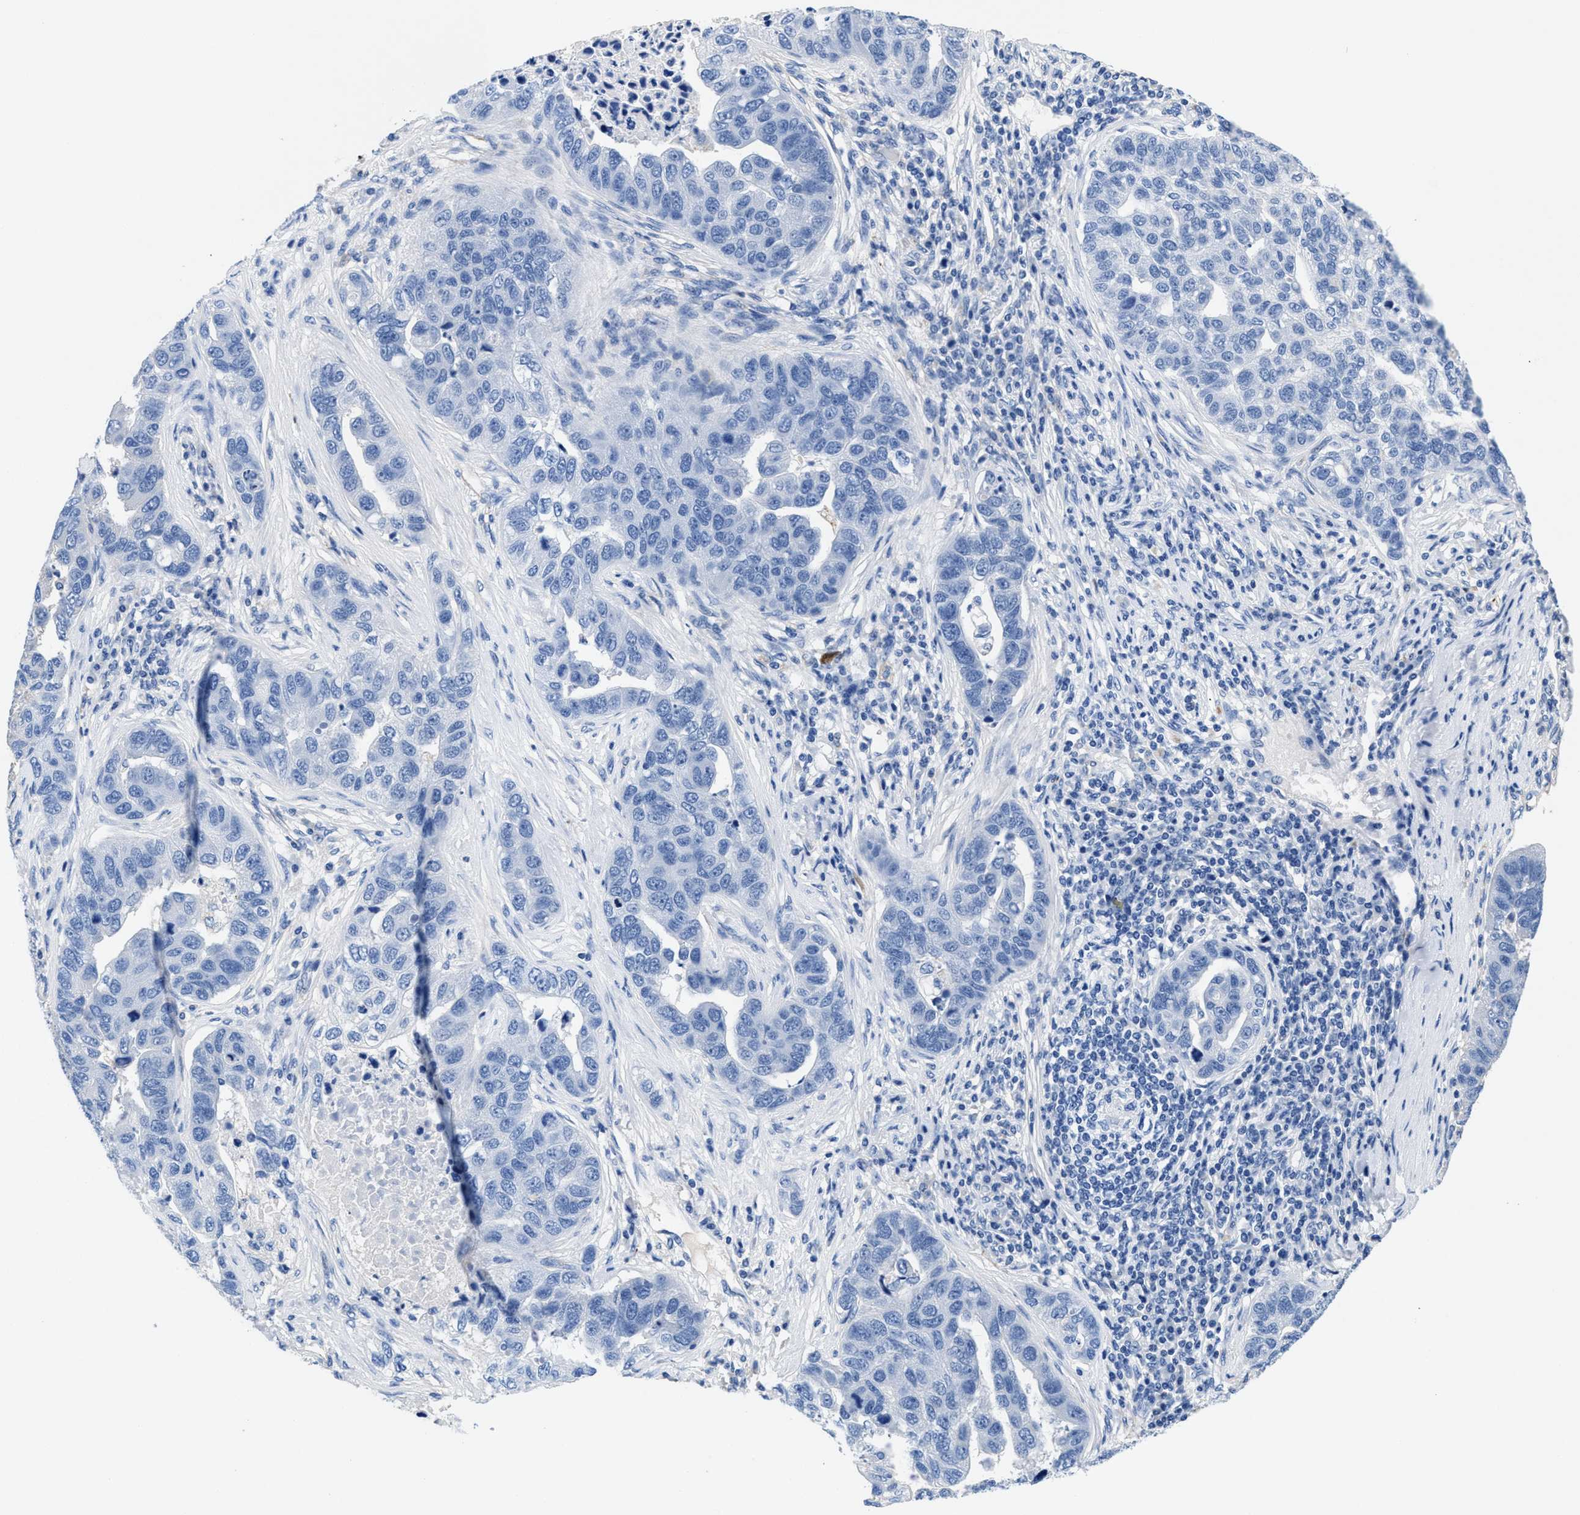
{"staining": {"intensity": "negative", "quantity": "none", "location": "none"}, "tissue": "pancreatic cancer", "cell_type": "Tumor cells", "image_type": "cancer", "snomed": [{"axis": "morphology", "description": "Adenocarcinoma, NOS"}, {"axis": "topography", "description": "Pancreas"}], "caption": "Immunohistochemistry (IHC) image of pancreatic cancer stained for a protein (brown), which displays no staining in tumor cells.", "gene": "SLFN13", "patient": {"sex": "female", "age": 61}}